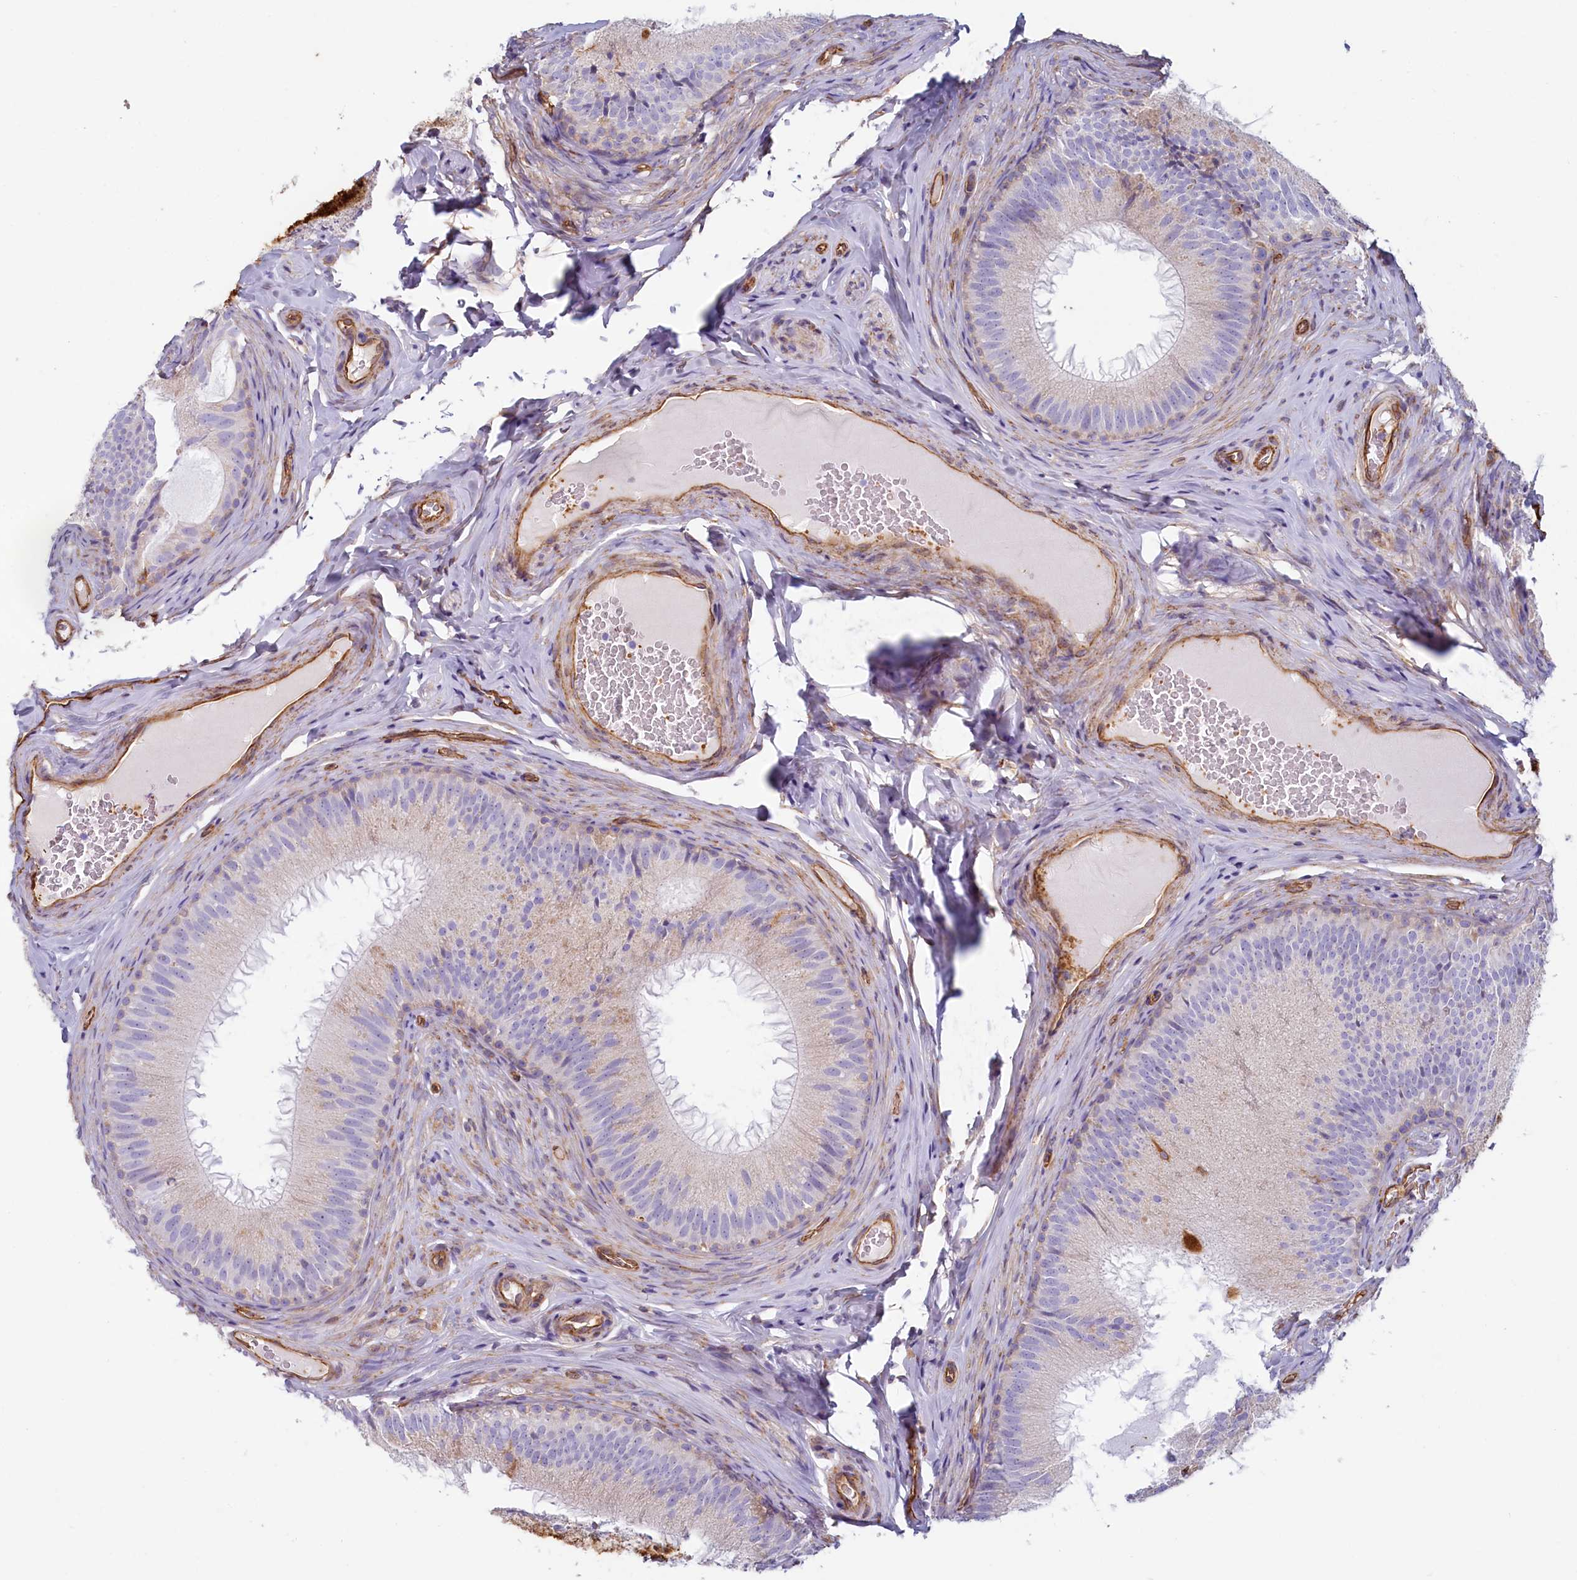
{"staining": {"intensity": "negative", "quantity": "none", "location": "none"}, "tissue": "epididymis", "cell_type": "Glandular cells", "image_type": "normal", "snomed": [{"axis": "morphology", "description": "Normal tissue, NOS"}, {"axis": "topography", "description": "Epididymis"}], "caption": "IHC of unremarkable human epididymis shows no expression in glandular cells. (Brightfield microscopy of DAB IHC at high magnification).", "gene": "LMOD3", "patient": {"sex": "male", "age": 34}}